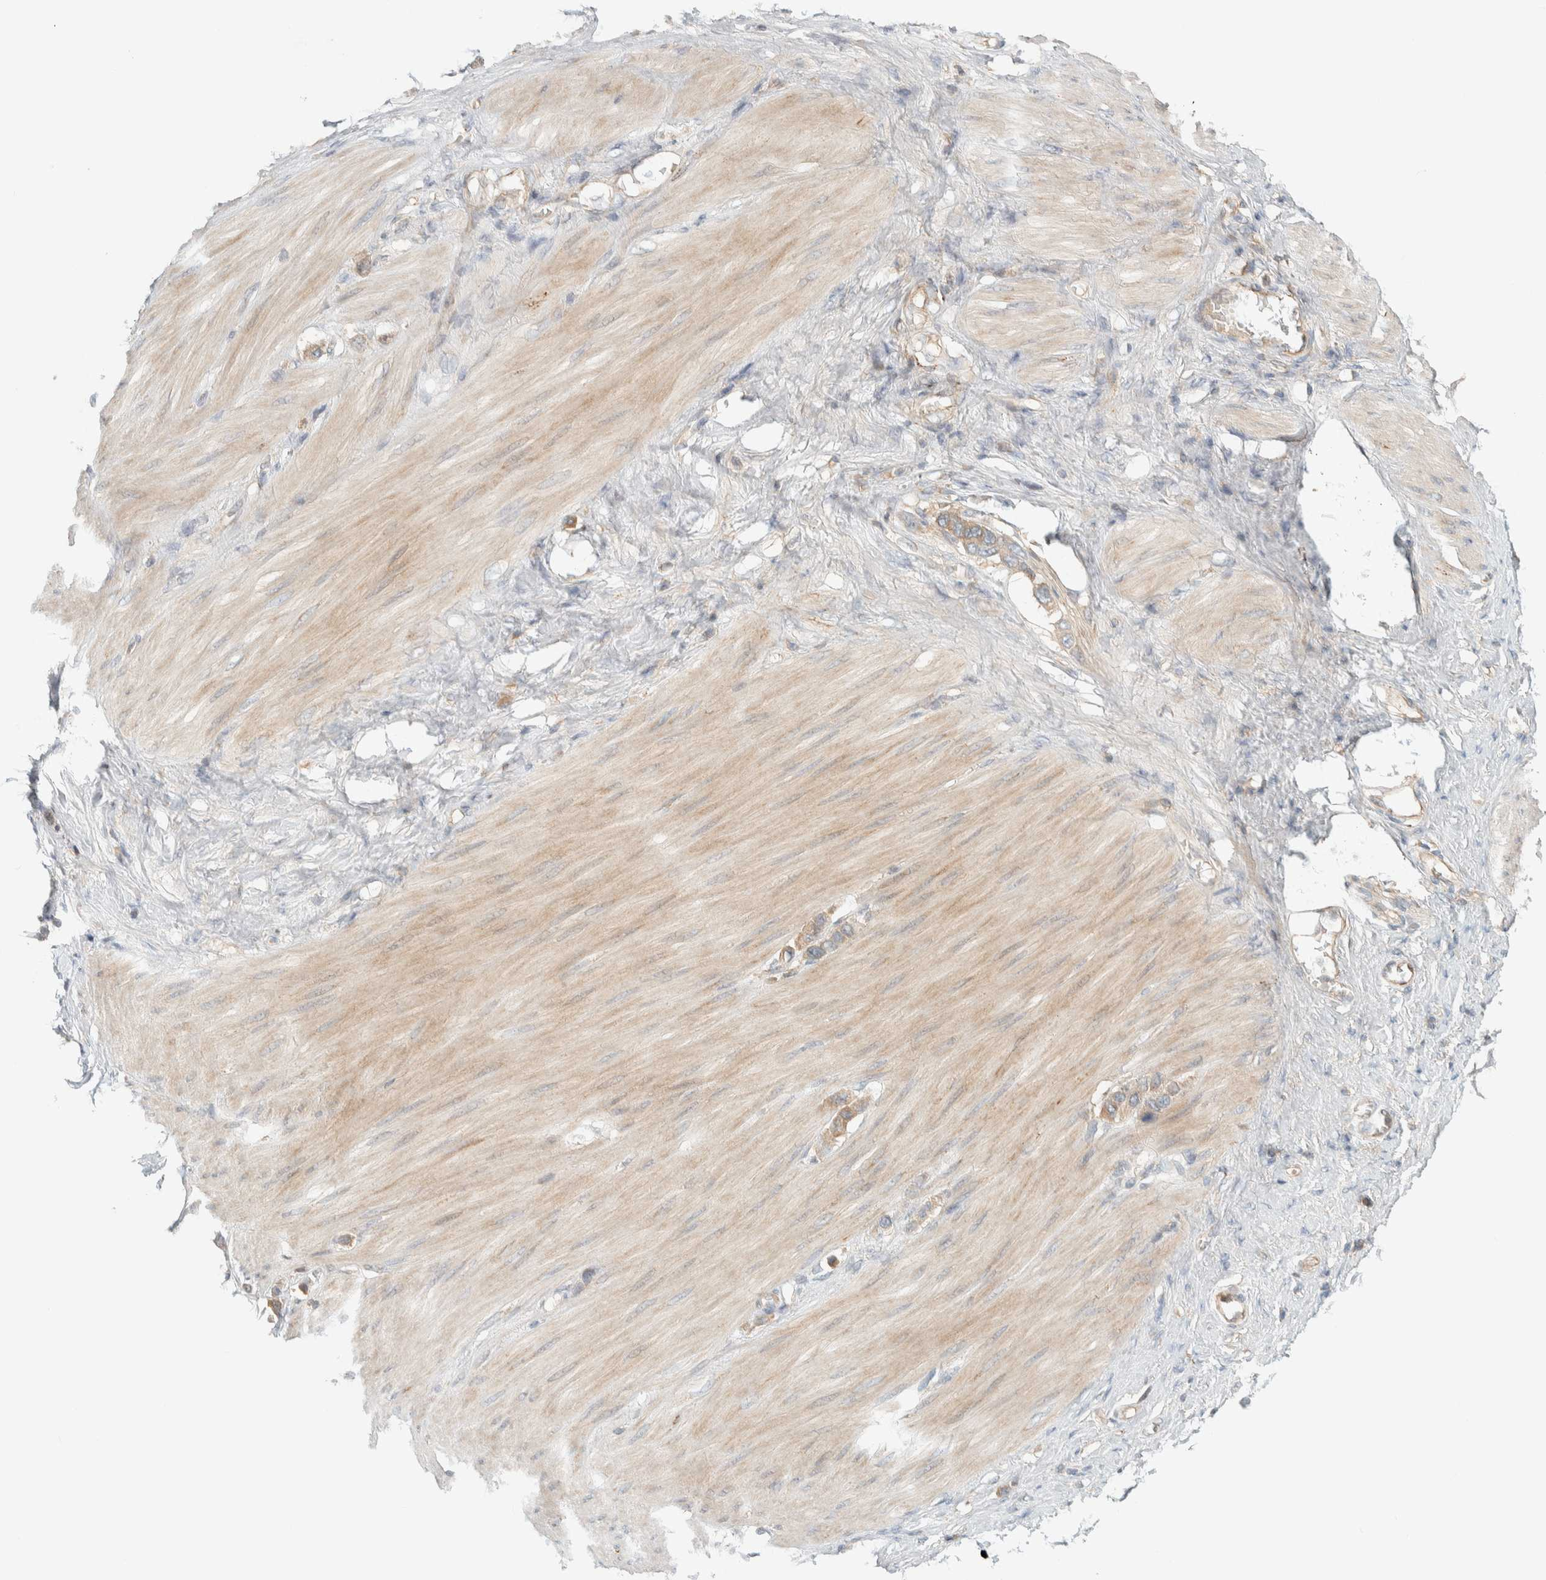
{"staining": {"intensity": "weak", "quantity": ">75%", "location": "cytoplasmic/membranous"}, "tissue": "stomach cancer", "cell_type": "Tumor cells", "image_type": "cancer", "snomed": [{"axis": "morphology", "description": "Adenocarcinoma, NOS"}, {"axis": "topography", "description": "Stomach"}], "caption": "Immunohistochemistry (DAB (3,3'-diaminobenzidine)) staining of human stomach cancer demonstrates weak cytoplasmic/membranous protein staining in about >75% of tumor cells.", "gene": "FAM167A", "patient": {"sex": "female", "age": 65}}